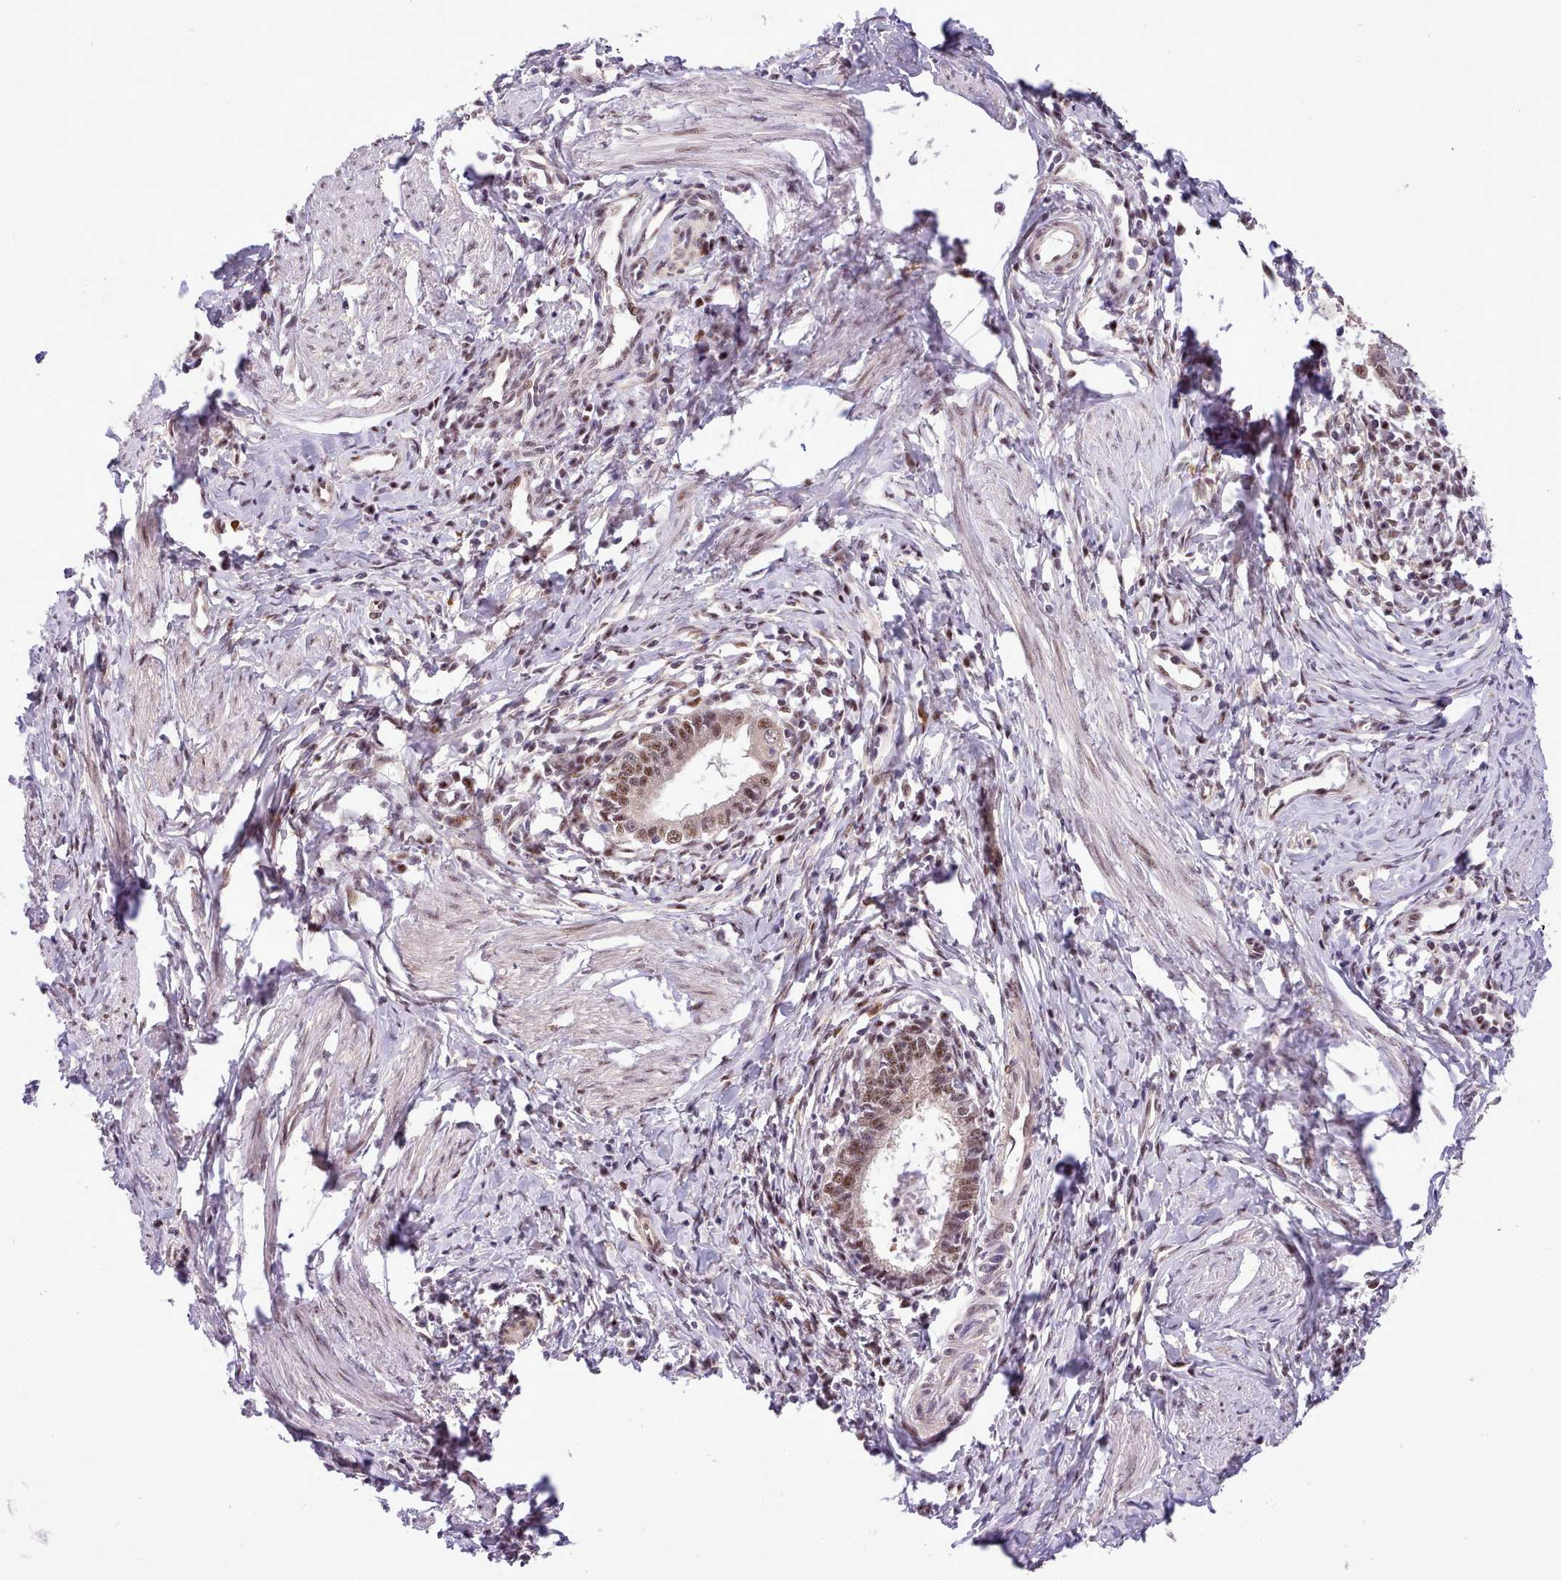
{"staining": {"intensity": "moderate", "quantity": ">75%", "location": "nuclear"}, "tissue": "cervical cancer", "cell_type": "Tumor cells", "image_type": "cancer", "snomed": [{"axis": "morphology", "description": "Adenocarcinoma, NOS"}, {"axis": "topography", "description": "Cervix"}], "caption": "This is a histology image of immunohistochemistry (IHC) staining of adenocarcinoma (cervical), which shows moderate expression in the nuclear of tumor cells.", "gene": "HOXB7", "patient": {"sex": "female", "age": 36}}